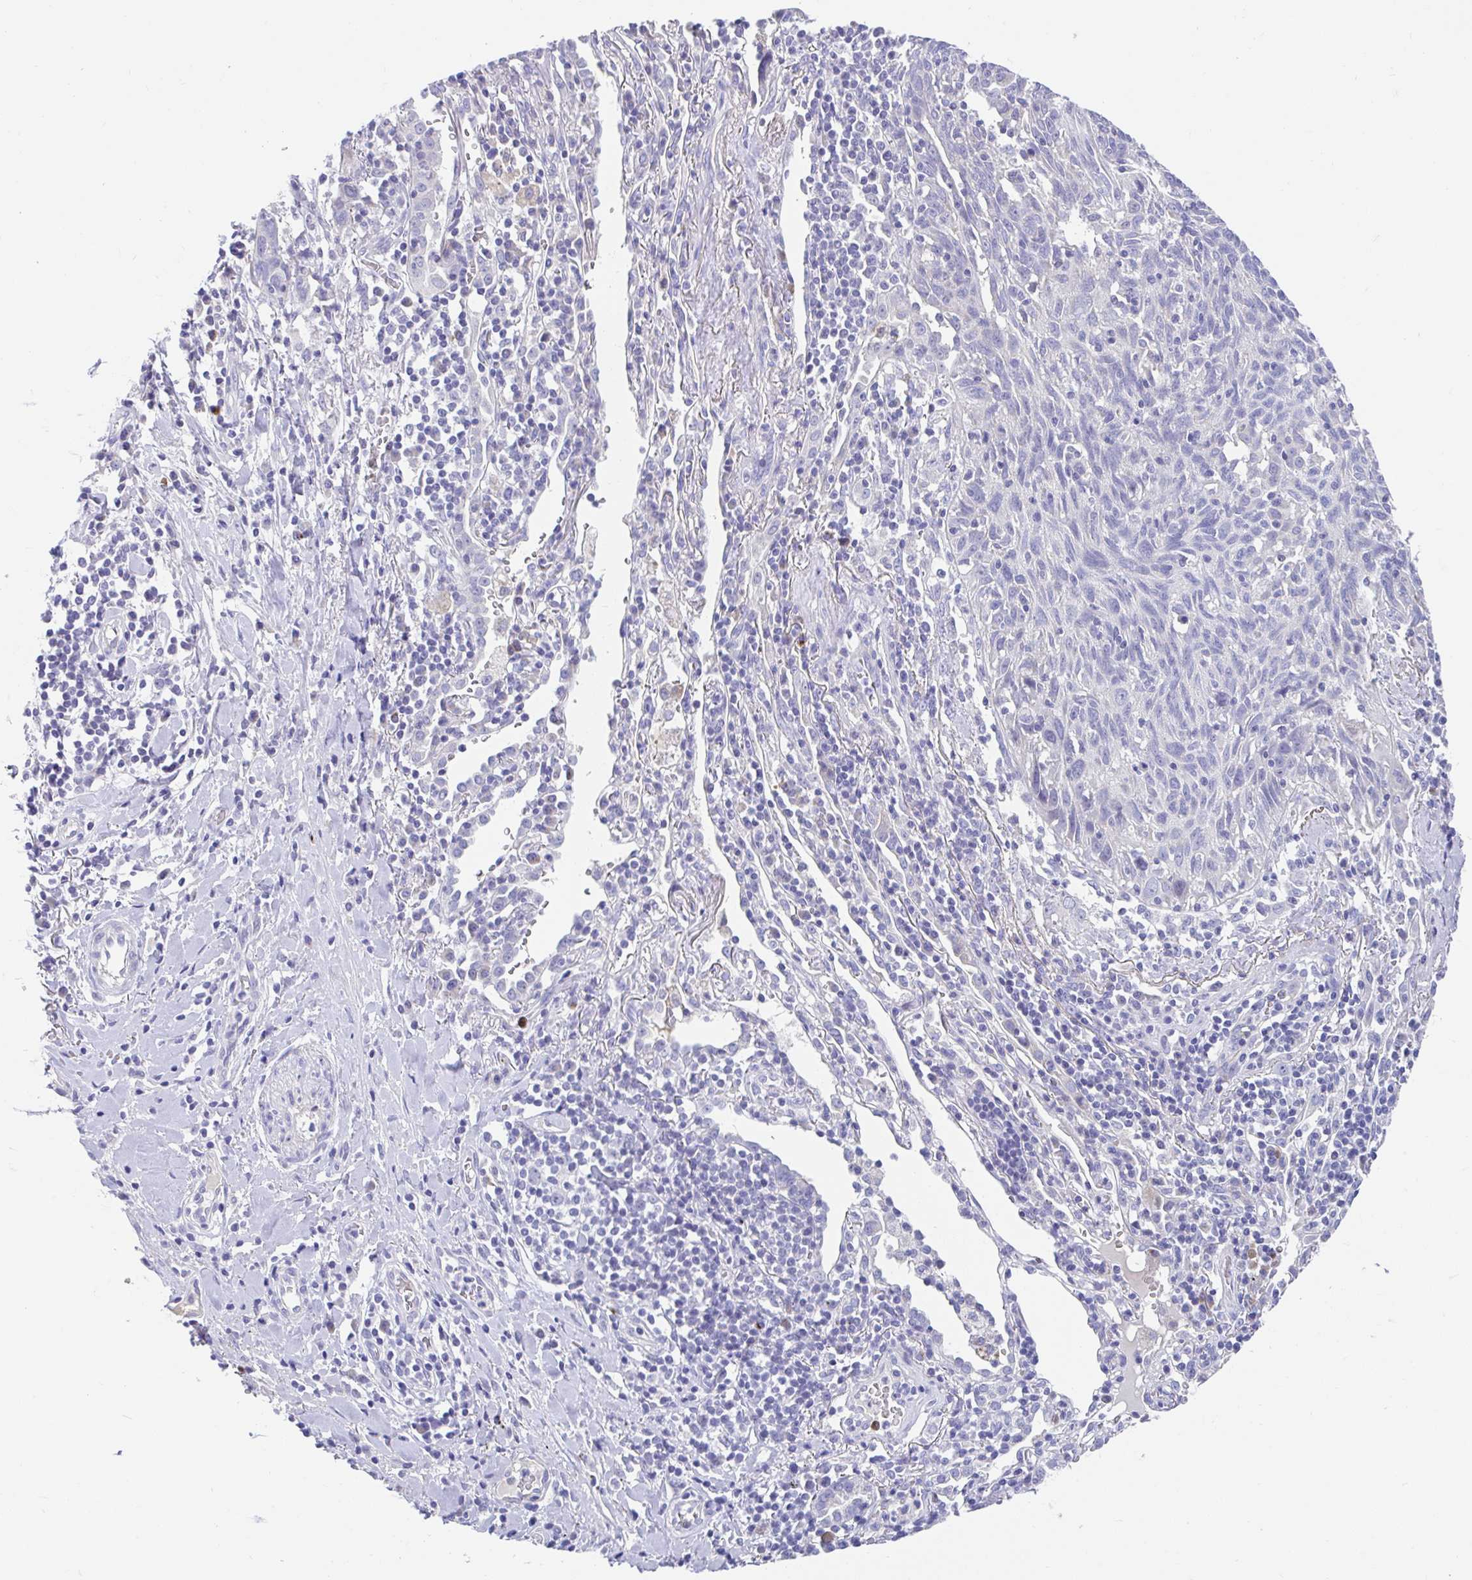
{"staining": {"intensity": "negative", "quantity": "none", "location": "none"}, "tissue": "lung cancer", "cell_type": "Tumor cells", "image_type": "cancer", "snomed": [{"axis": "morphology", "description": "Squamous cell carcinoma, NOS"}, {"axis": "topography", "description": "Lung"}], "caption": "A histopathology image of squamous cell carcinoma (lung) stained for a protein exhibits no brown staining in tumor cells. (Stains: DAB (3,3'-diaminobenzidine) immunohistochemistry with hematoxylin counter stain, Microscopy: brightfield microscopy at high magnification).", "gene": "CCSAP", "patient": {"sex": "female", "age": 66}}